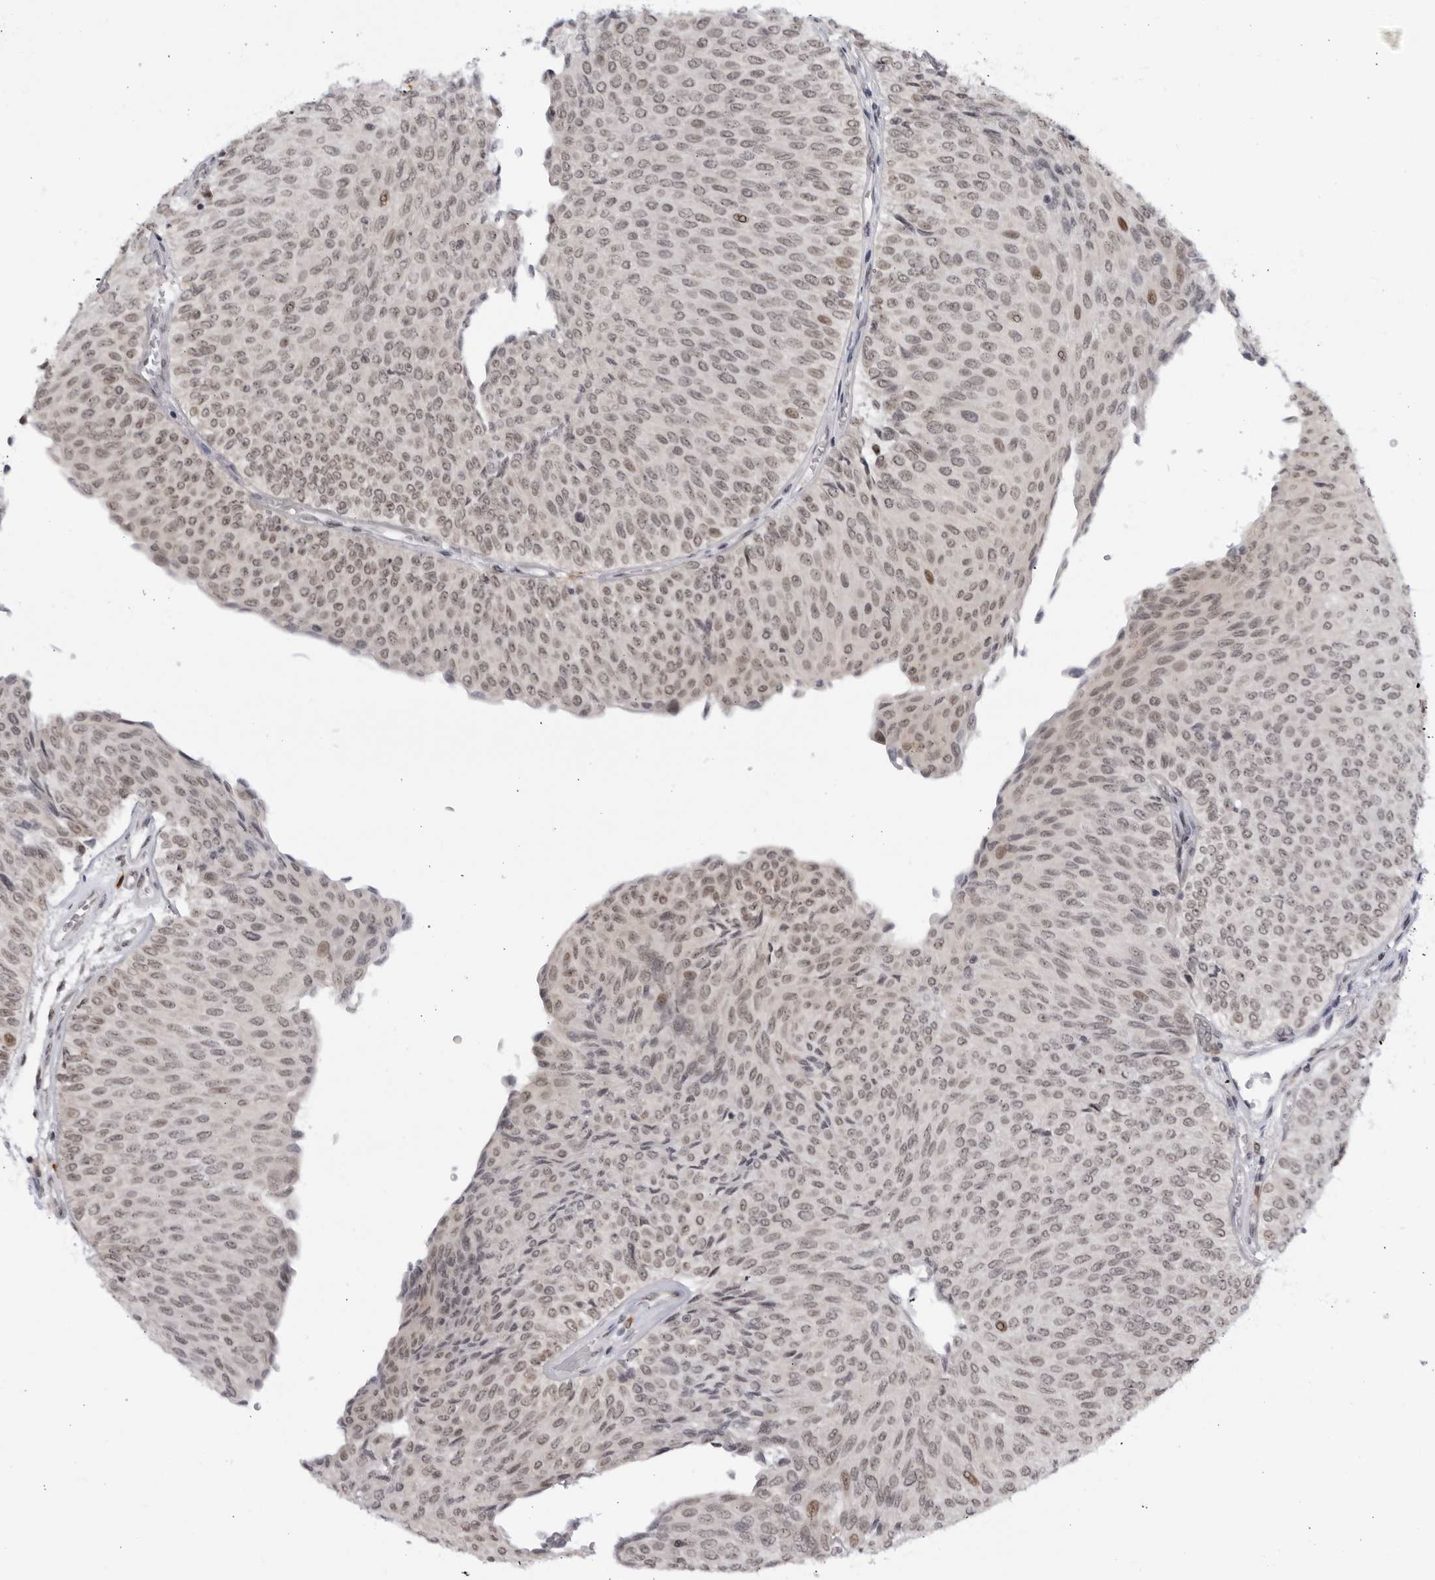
{"staining": {"intensity": "weak", "quantity": ">75%", "location": "nuclear"}, "tissue": "urothelial cancer", "cell_type": "Tumor cells", "image_type": "cancer", "snomed": [{"axis": "morphology", "description": "Urothelial carcinoma, Low grade"}, {"axis": "topography", "description": "Urinary bladder"}], "caption": "Immunohistochemical staining of human low-grade urothelial carcinoma displays low levels of weak nuclear positivity in about >75% of tumor cells. (Brightfield microscopy of DAB IHC at high magnification).", "gene": "RASGEF1C", "patient": {"sex": "male", "age": 78}}